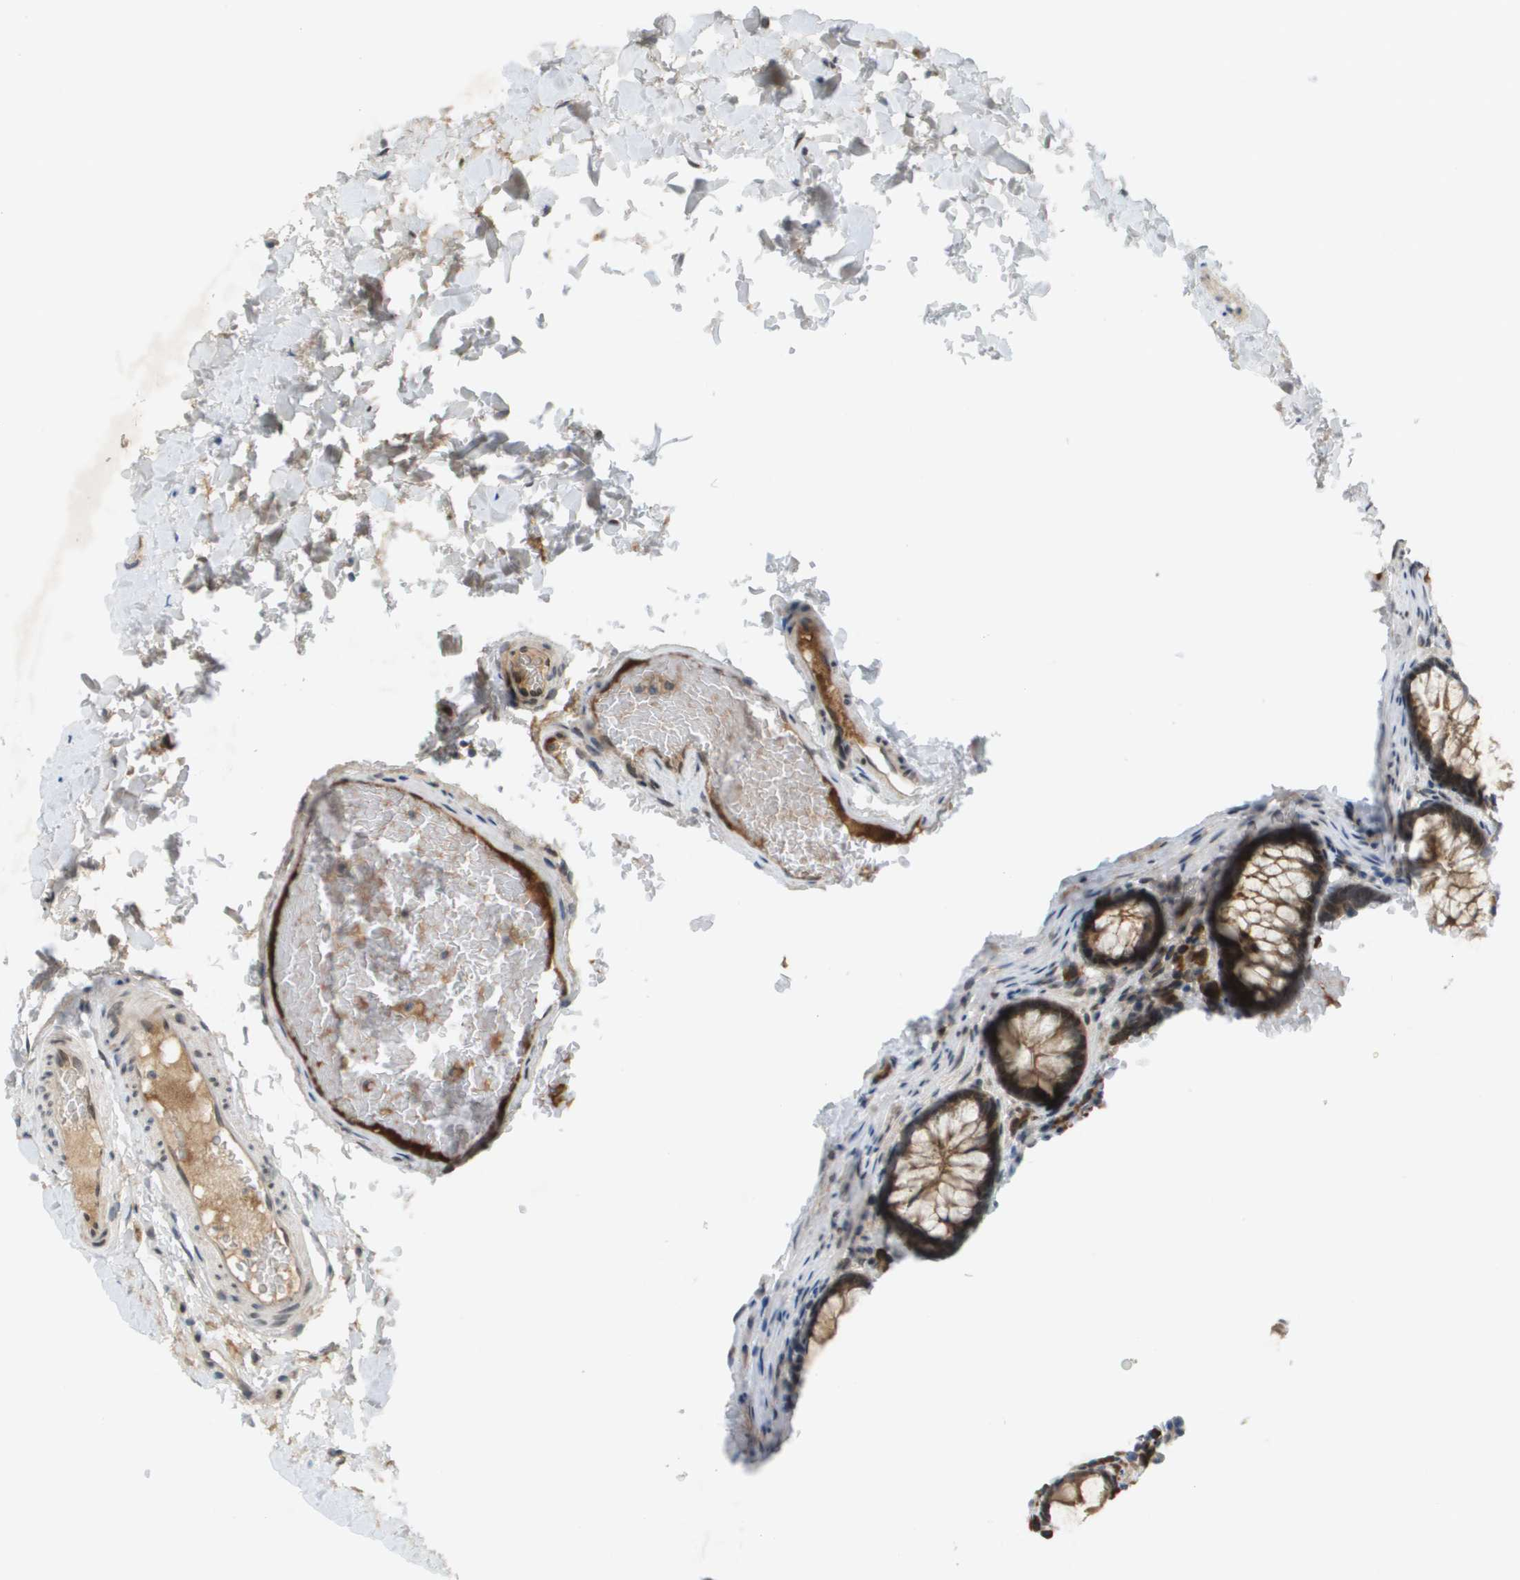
{"staining": {"intensity": "moderate", "quantity": "25%-75%", "location": "cytoplasmic/membranous"}, "tissue": "colon", "cell_type": "Endothelial cells", "image_type": "normal", "snomed": [{"axis": "morphology", "description": "Normal tissue, NOS"}, {"axis": "topography", "description": "Colon"}], "caption": "Colon stained with DAB immunohistochemistry (IHC) displays medium levels of moderate cytoplasmic/membranous positivity in approximately 25%-75% of endothelial cells.", "gene": "CACNB4", "patient": {"sex": "female", "age": 56}}